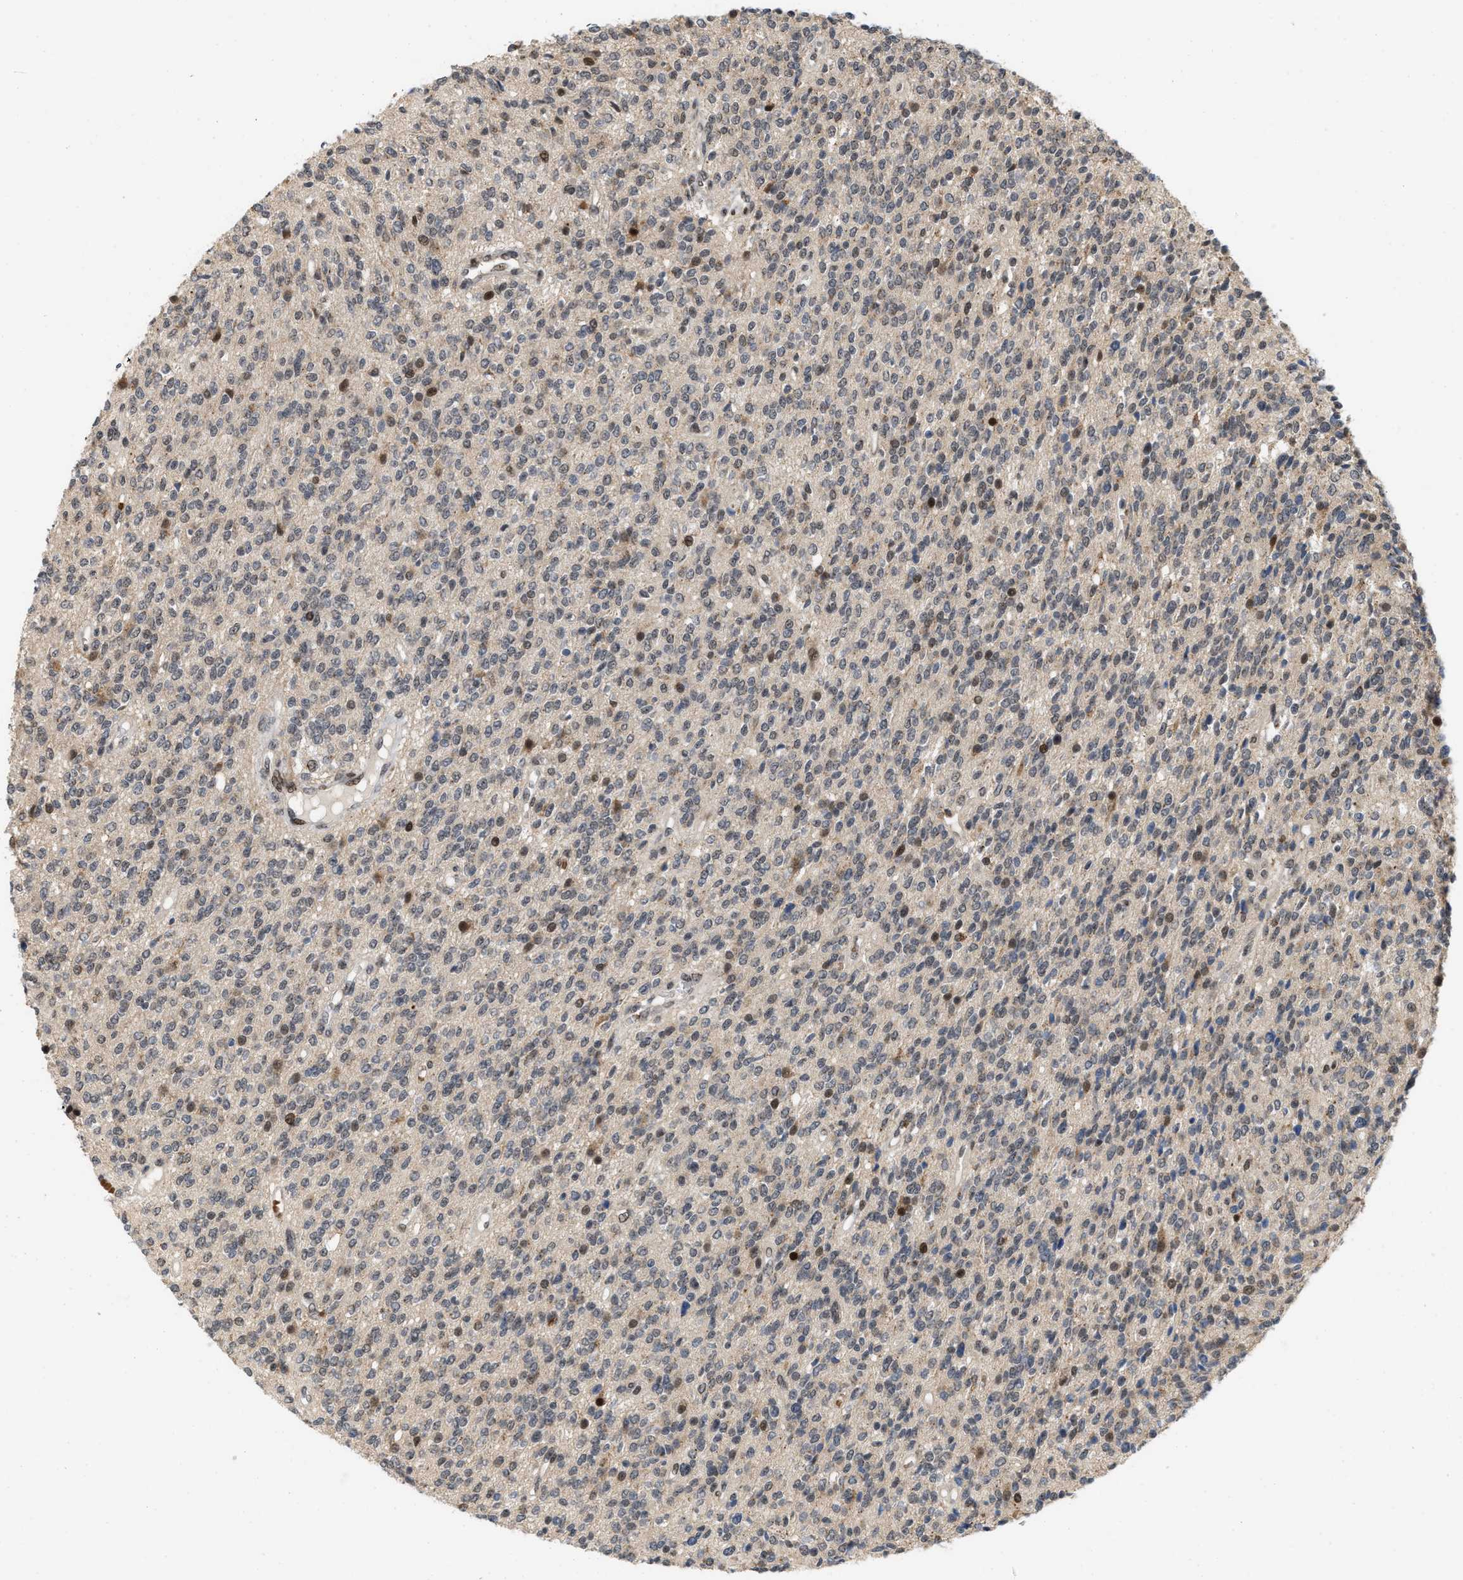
{"staining": {"intensity": "moderate", "quantity": "<25%", "location": "nuclear"}, "tissue": "glioma", "cell_type": "Tumor cells", "image_type": "cancer", "snomed": [{"axis": "morphology", "description": "Glioma, malignant, High grade"}, {"axis": "topography", "description": "Brain"}], "caption": "Immunohistochemical staining of glioma exhibits low levels of moderate nuclear protein expression in about <25% of tumor cells.", "gene": "ANKRD11", "patient": {"sex": "male", "age": 34}}